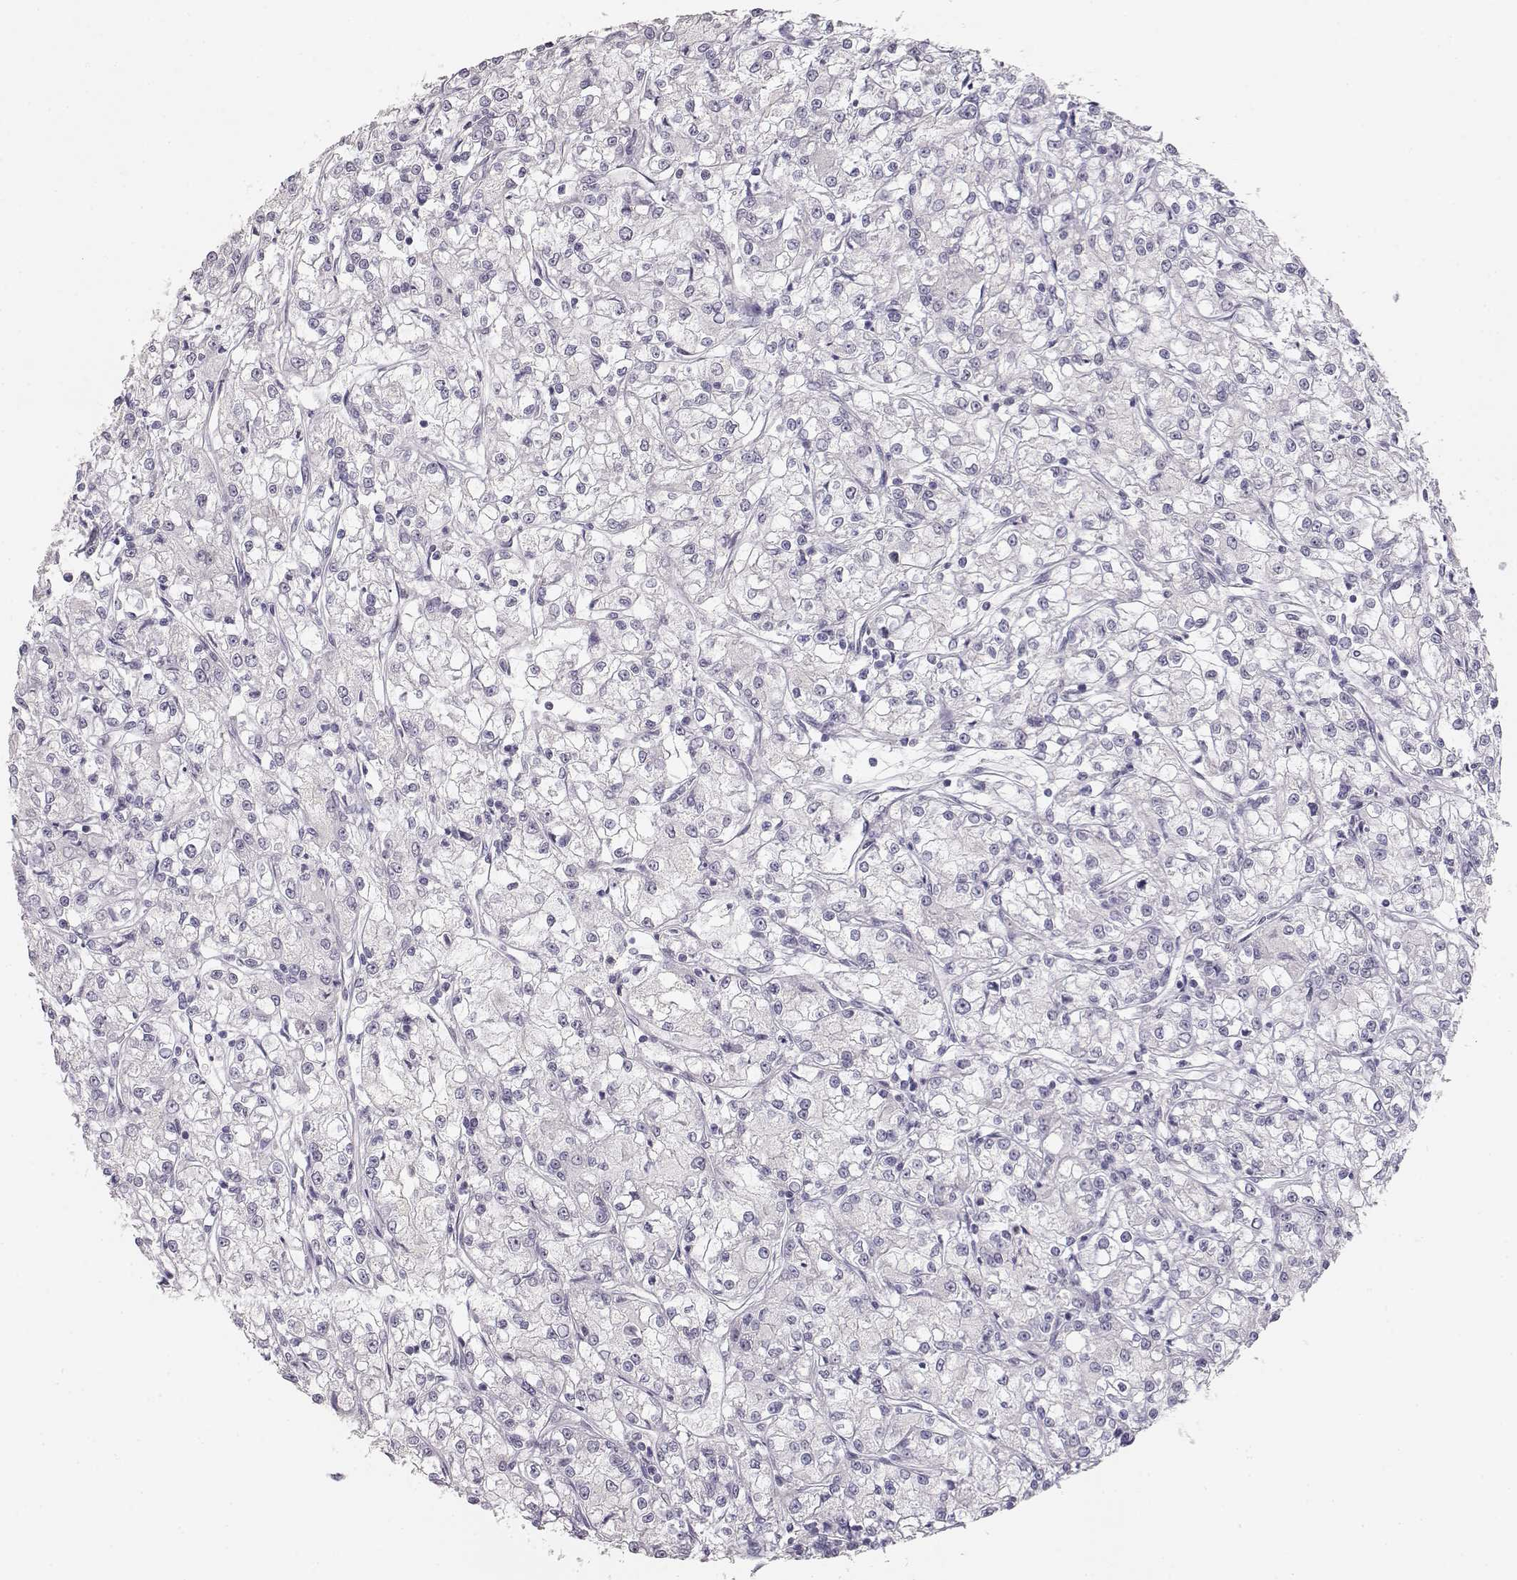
{"staining": {"intensity": "negative", "quantity": "none", "location": "none"}, "tissue": "renal cancer", "cell_type": "Tumor cells", "image_type": "cancer", "snomed": [{"axis": "morphology", "description": "Adenocarcinoma, NOS"}, {"axis": "topography", "description": "Kidney"}], "caption": "There is no significant positivity in tumor cells of renal adenocarcinoma.", "gene": "TKTL1", "patient": {"sex": "female", "age": 59}}